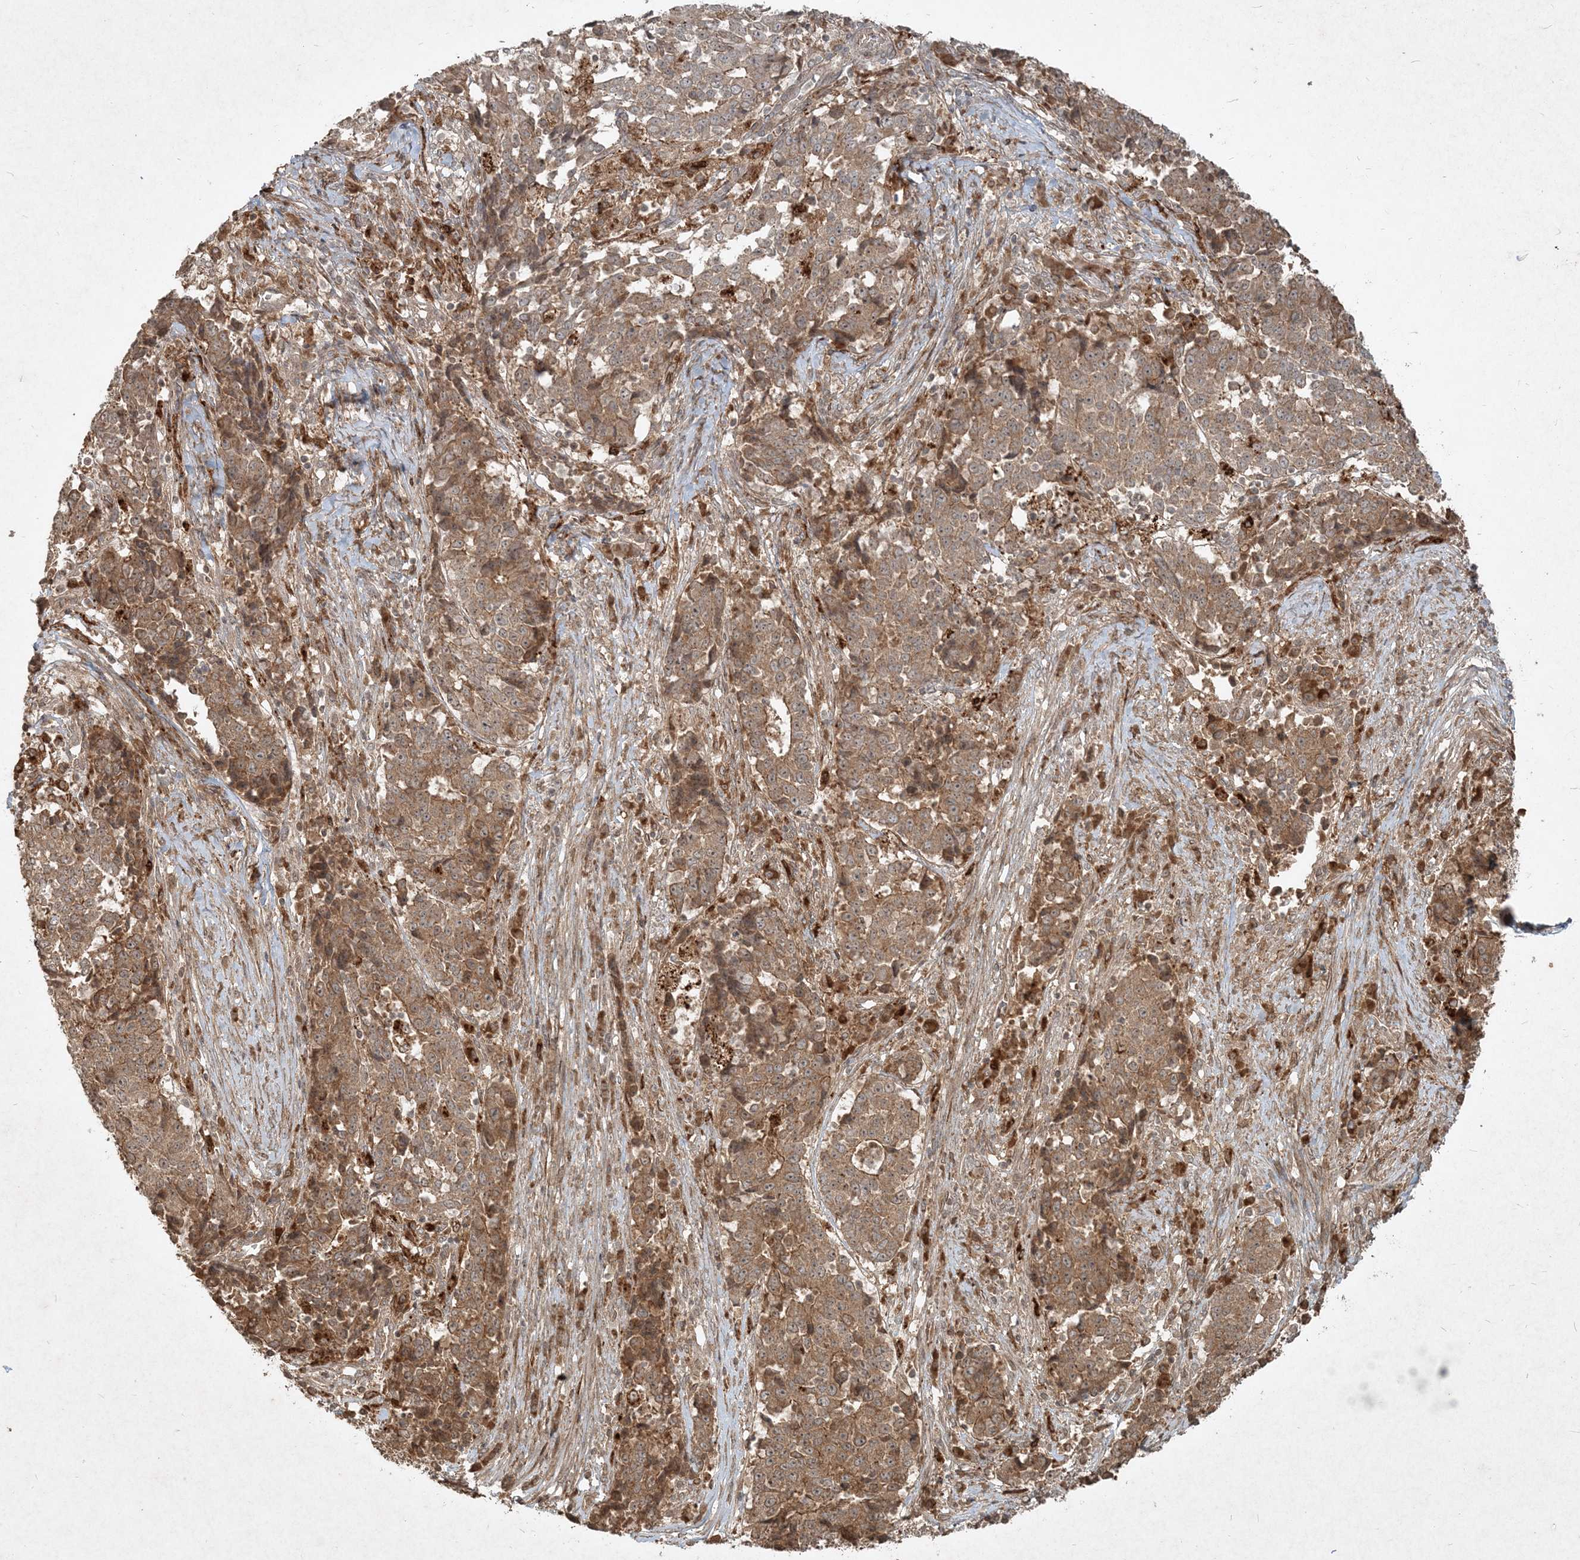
{"staining": {"intensity": "moderate", "quantity": ">75%", "location": "cytoplasmic/membranous"}, "tissue": "stomach cancer", "cell_type": "Tumor cells", "image_type": "cancer", "snomed": [{"axis": "morphology", "description": "Adenocarcinoma, NOS"}, {"axis": "topography", "description": "Stomach"}], "caption": "DAB (3,3'-diaminobenzidine) immunohistochemical staining of adenocarcinoma (stomach) displays moderate cytoplasmic/membranous protein positivity in approximately >75% of tumor cells.", "gene": "NARS1", "patient": {"sex": "male", "age": 59}}